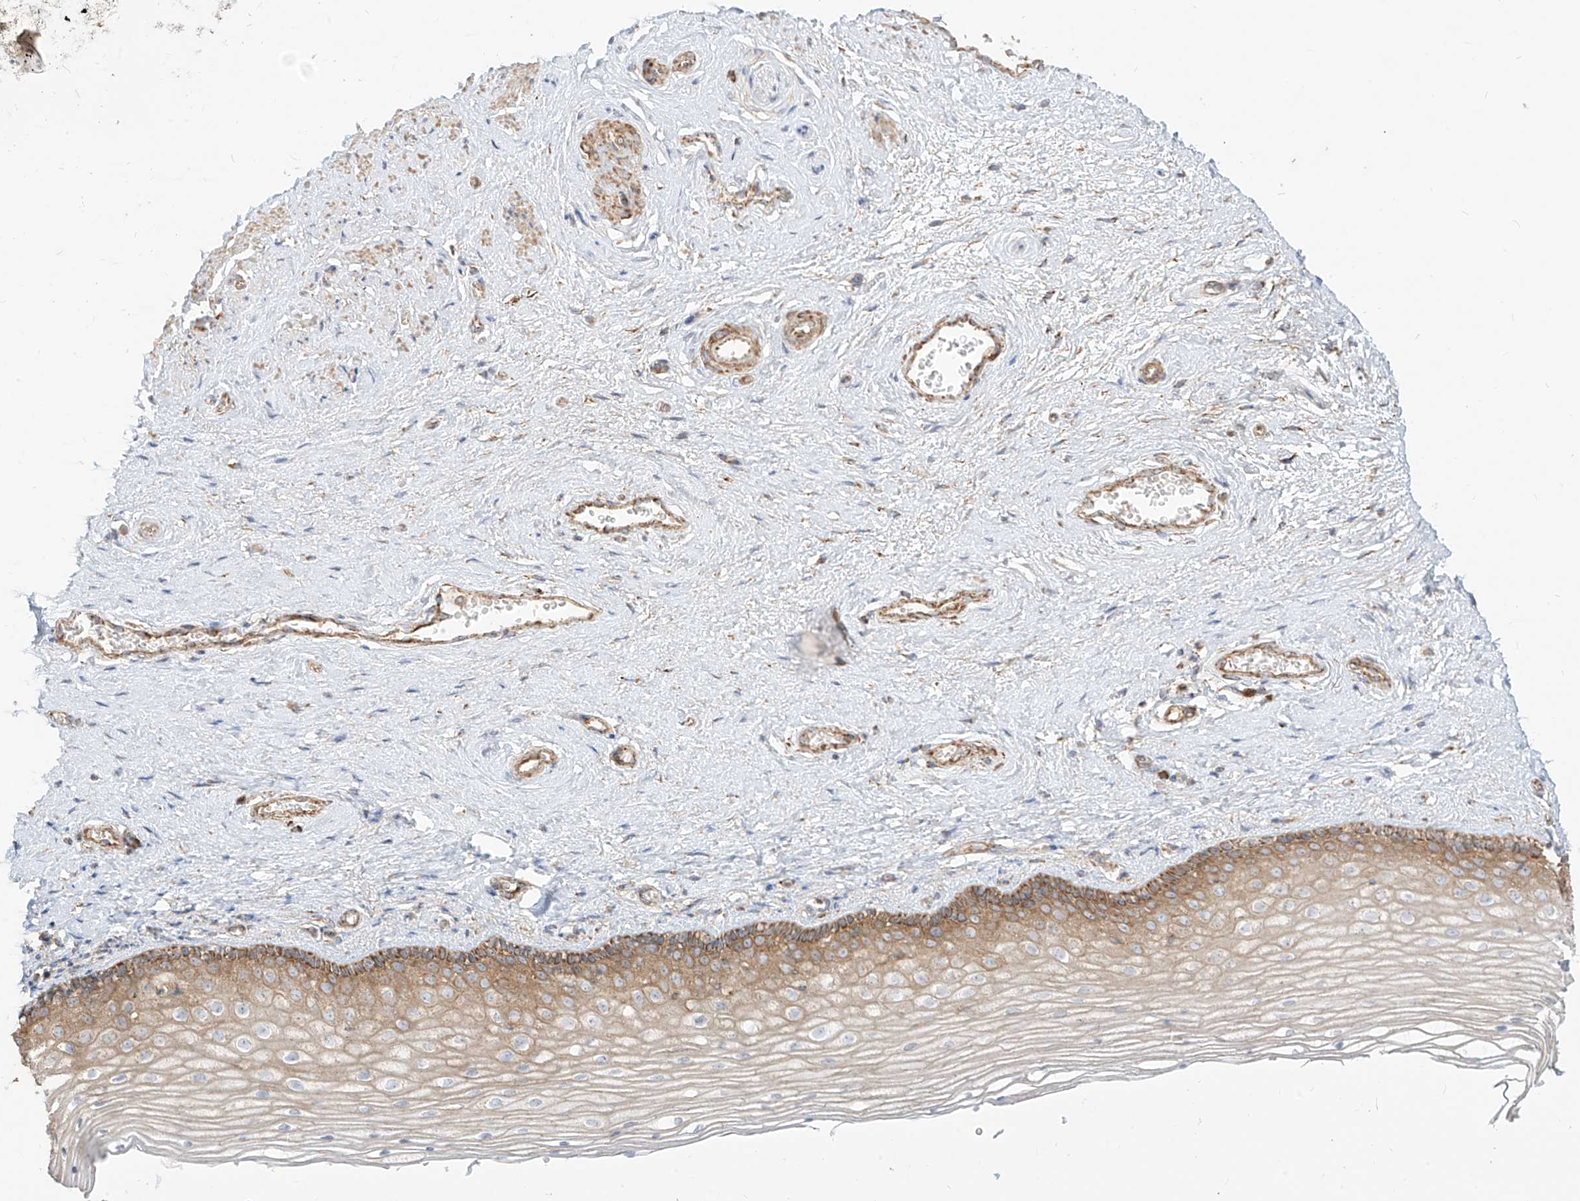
{"staining": {"intensity": "moderate", "quantity": "25%-75%", "location": "cytoplasmic/membranous"}, "tissue": "vagina", "cell_type": "Squamous epithelial cells", "image_type": "normal", "snomed": [{"axis": "morphology", "description": "Normal tissue, NOS"}, {"axis": "topography", "description": "Vagina"}], "caption": "Approximately 25%-75% of squamous epithelial cells in benign human vagina reveal moderate cytoplasmic/membranous protein positivity as visualized by brown immunohistochemical staining.", "gene": "PLCL1", "patient": {"sex": "female", "age": 46}}